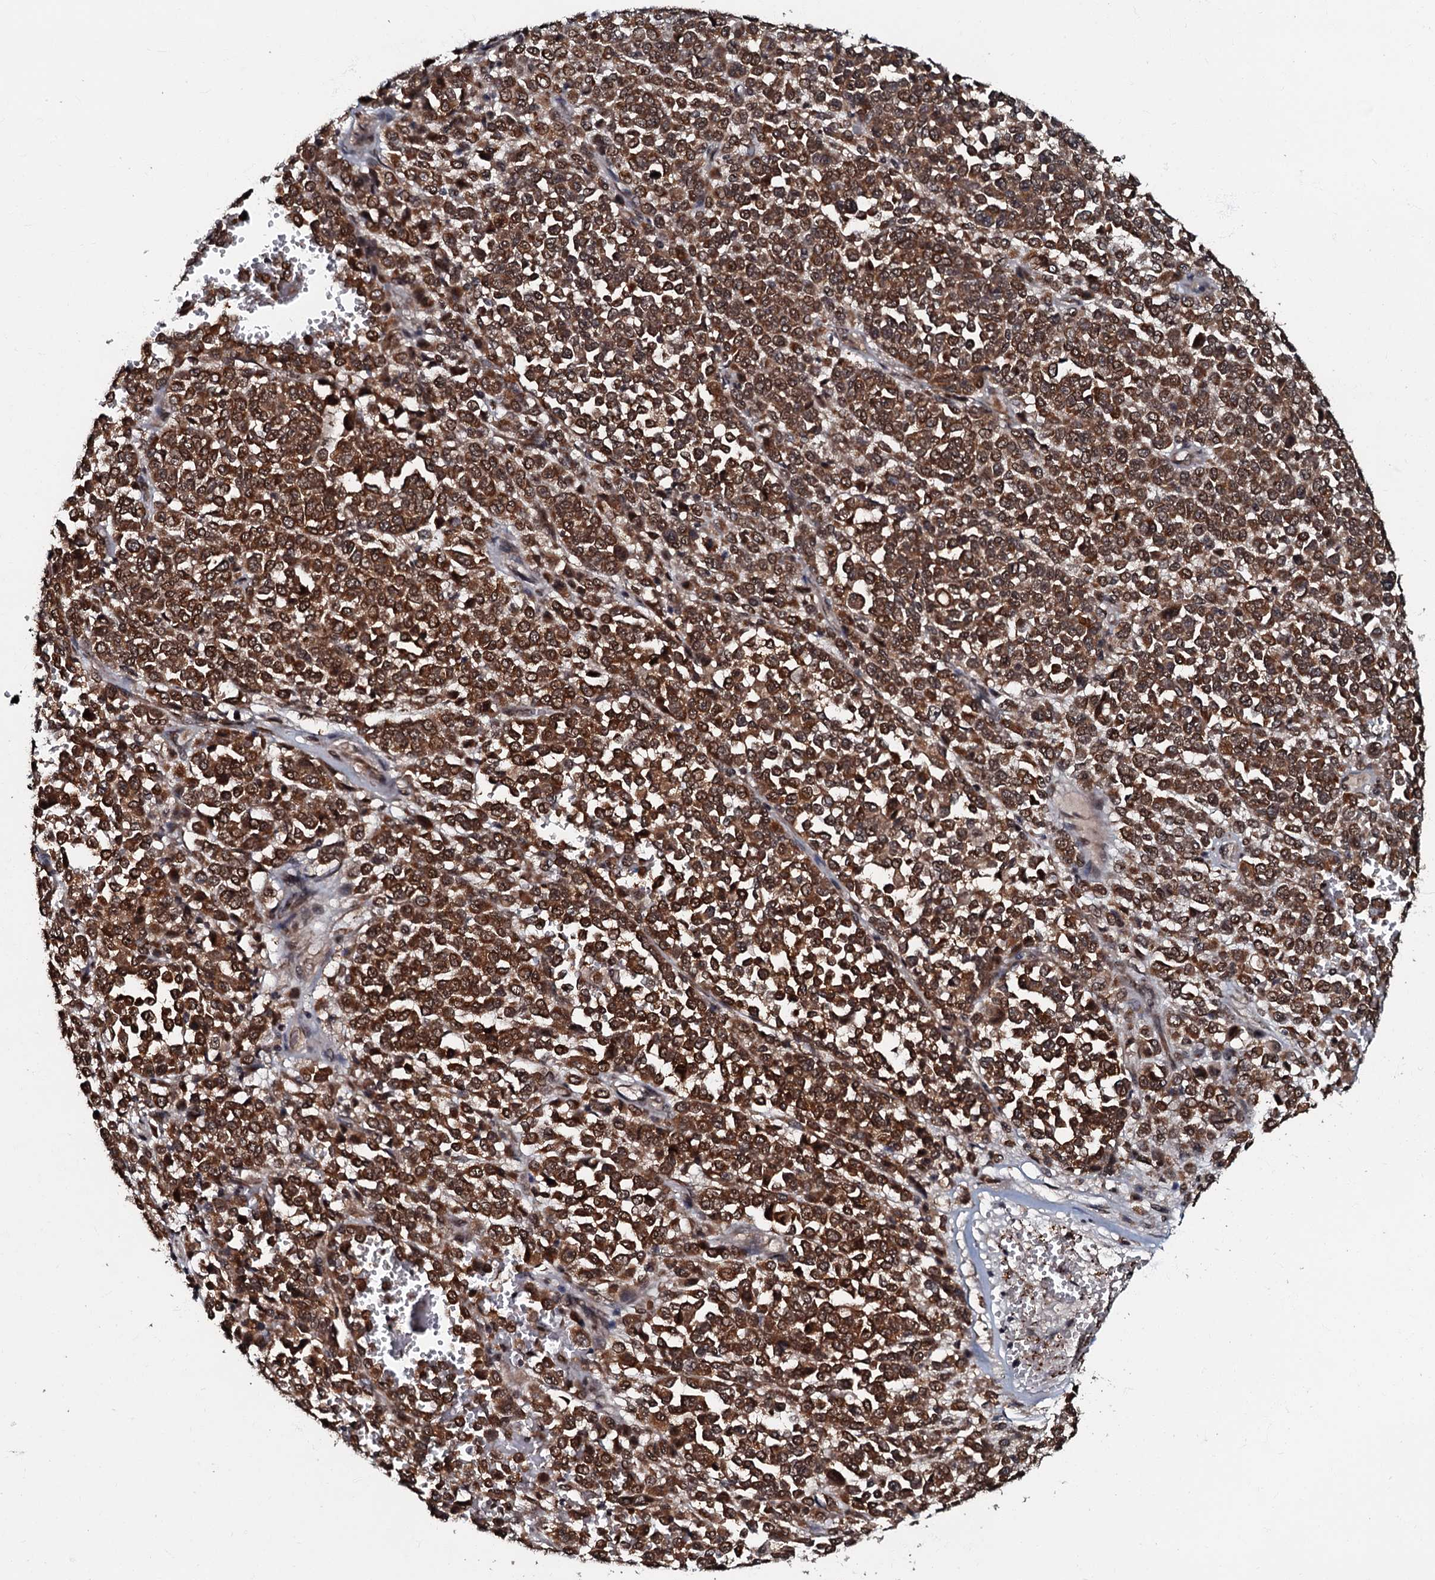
{"staining": {"intensity": "strong", "quantity": ">75%", "location": "cytoplasmic/membranous,nuclear"}, "tissue": "melanoma", "cell_type": "Tumor cells", "image_type": "cancer", "snomed": [{"axis": "morphology", "description": "Malignant melanoma, Metastatic site"}, {"axis": "topography", "description": "Pancreas"}], "caption": "Strong cytoplasmic/membranous and nuclear protein positivity is appreciated in approximately >75% of tumor cells in melanoma. (brown staining indicates protein expression, while blue staining denotes nuclei).", "gene": "C18orf32", "patient": {"sex": "female", "age": 30}}